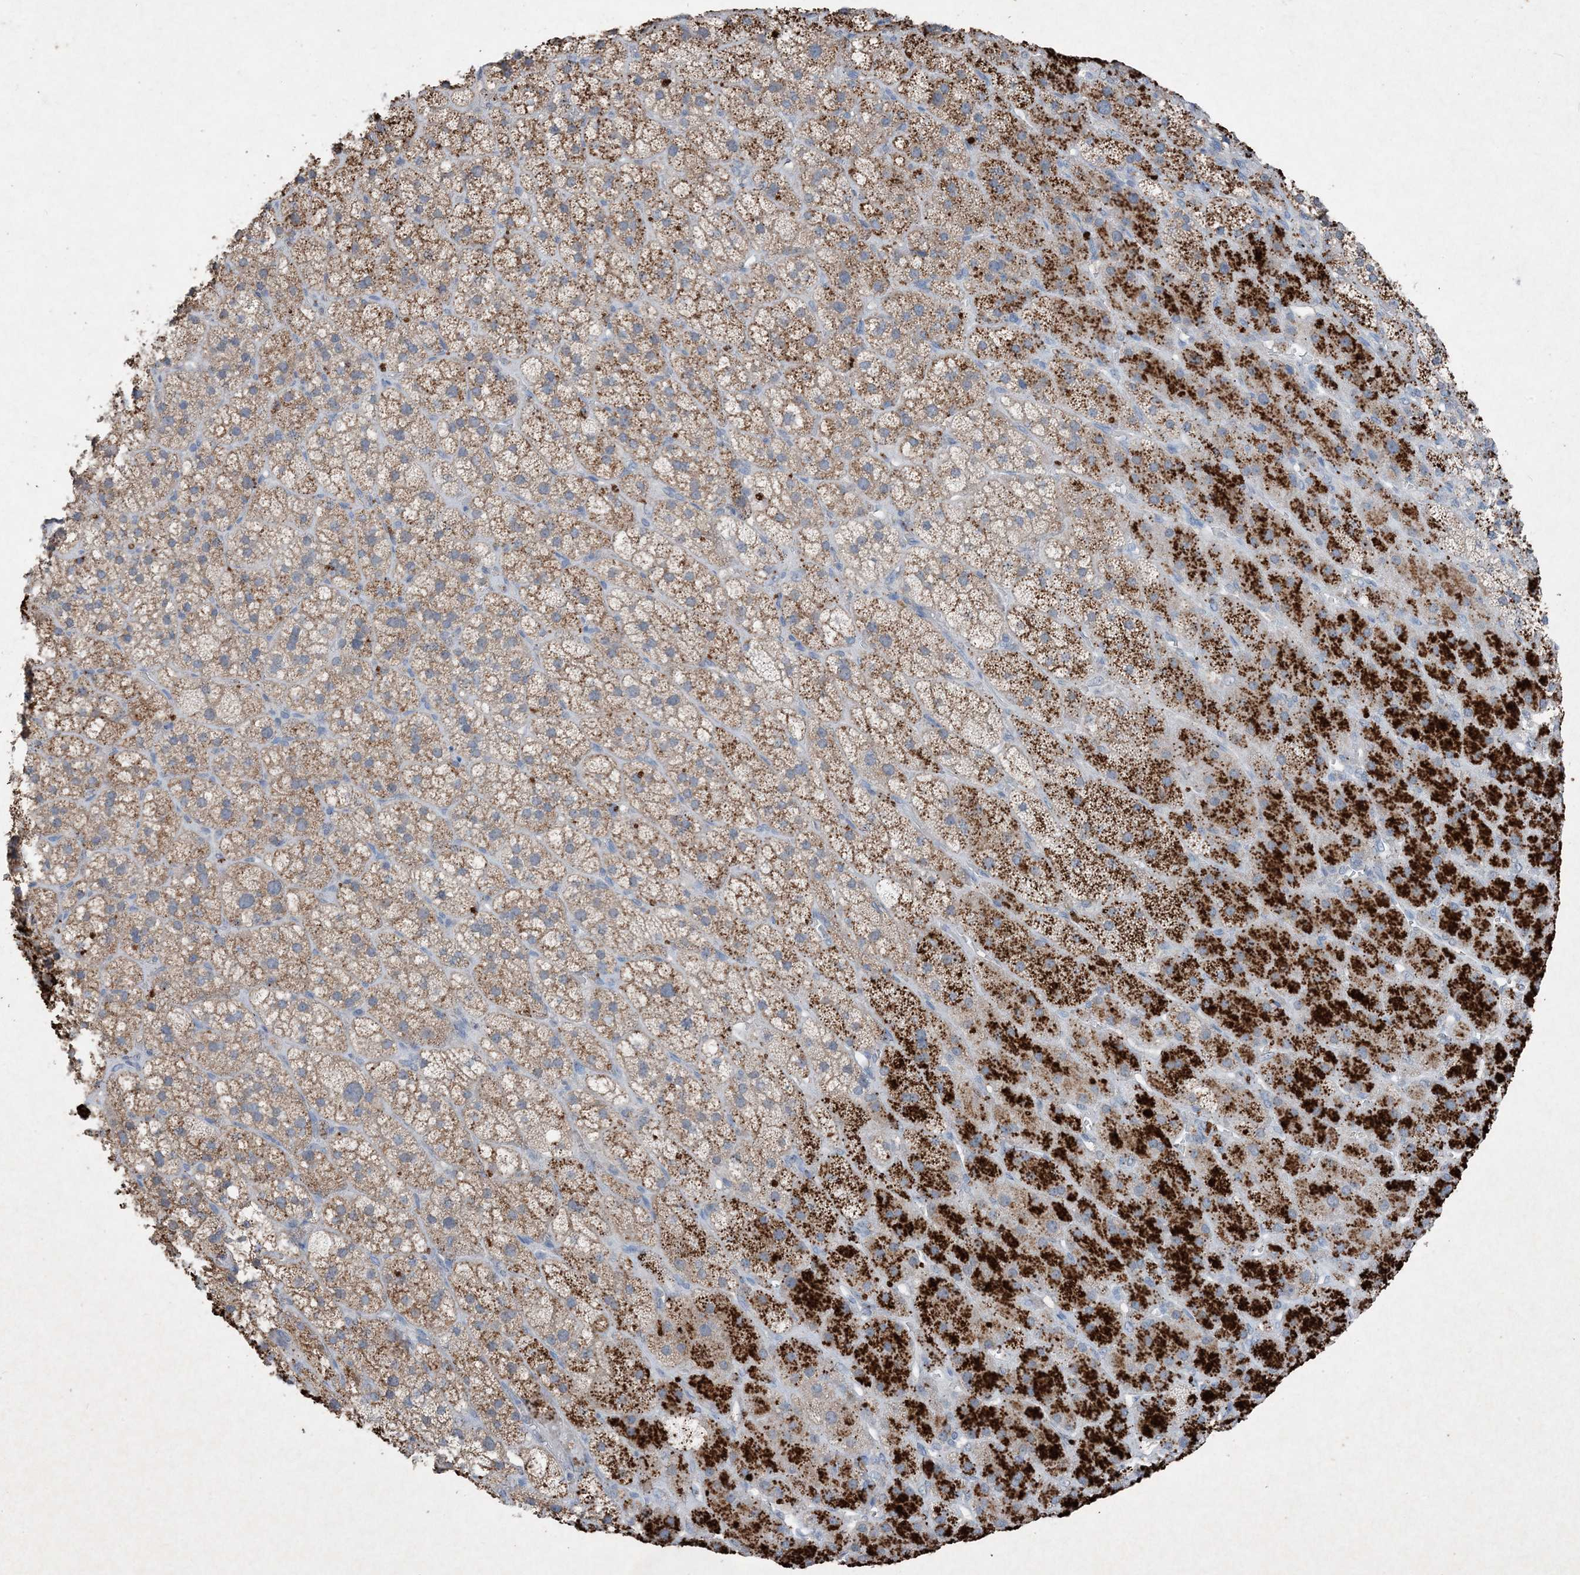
{"staining": {"intensity": "strong", "quantity": "25%-75%", "location": "cytoplasmic/membranous"}, "tissue": "adrenal gland", "cell_type": "Glandular cells", "image_type": "normal", "snomed": [{"axis": "morphology", "description": "Normal tissue, NOS"}, {"axis": "topography", "description": "Adrenal gland"}], "caption": "This micrograph displays normal adrenal gland stained with IHC to label a protein in brown. The cytoplasmic/membranous of glandular cells show strong positivity for the protein. Nuclei are counter-stained blue.", "gene": "FCN3", "patient": {"sex": "male", "age": 61}}